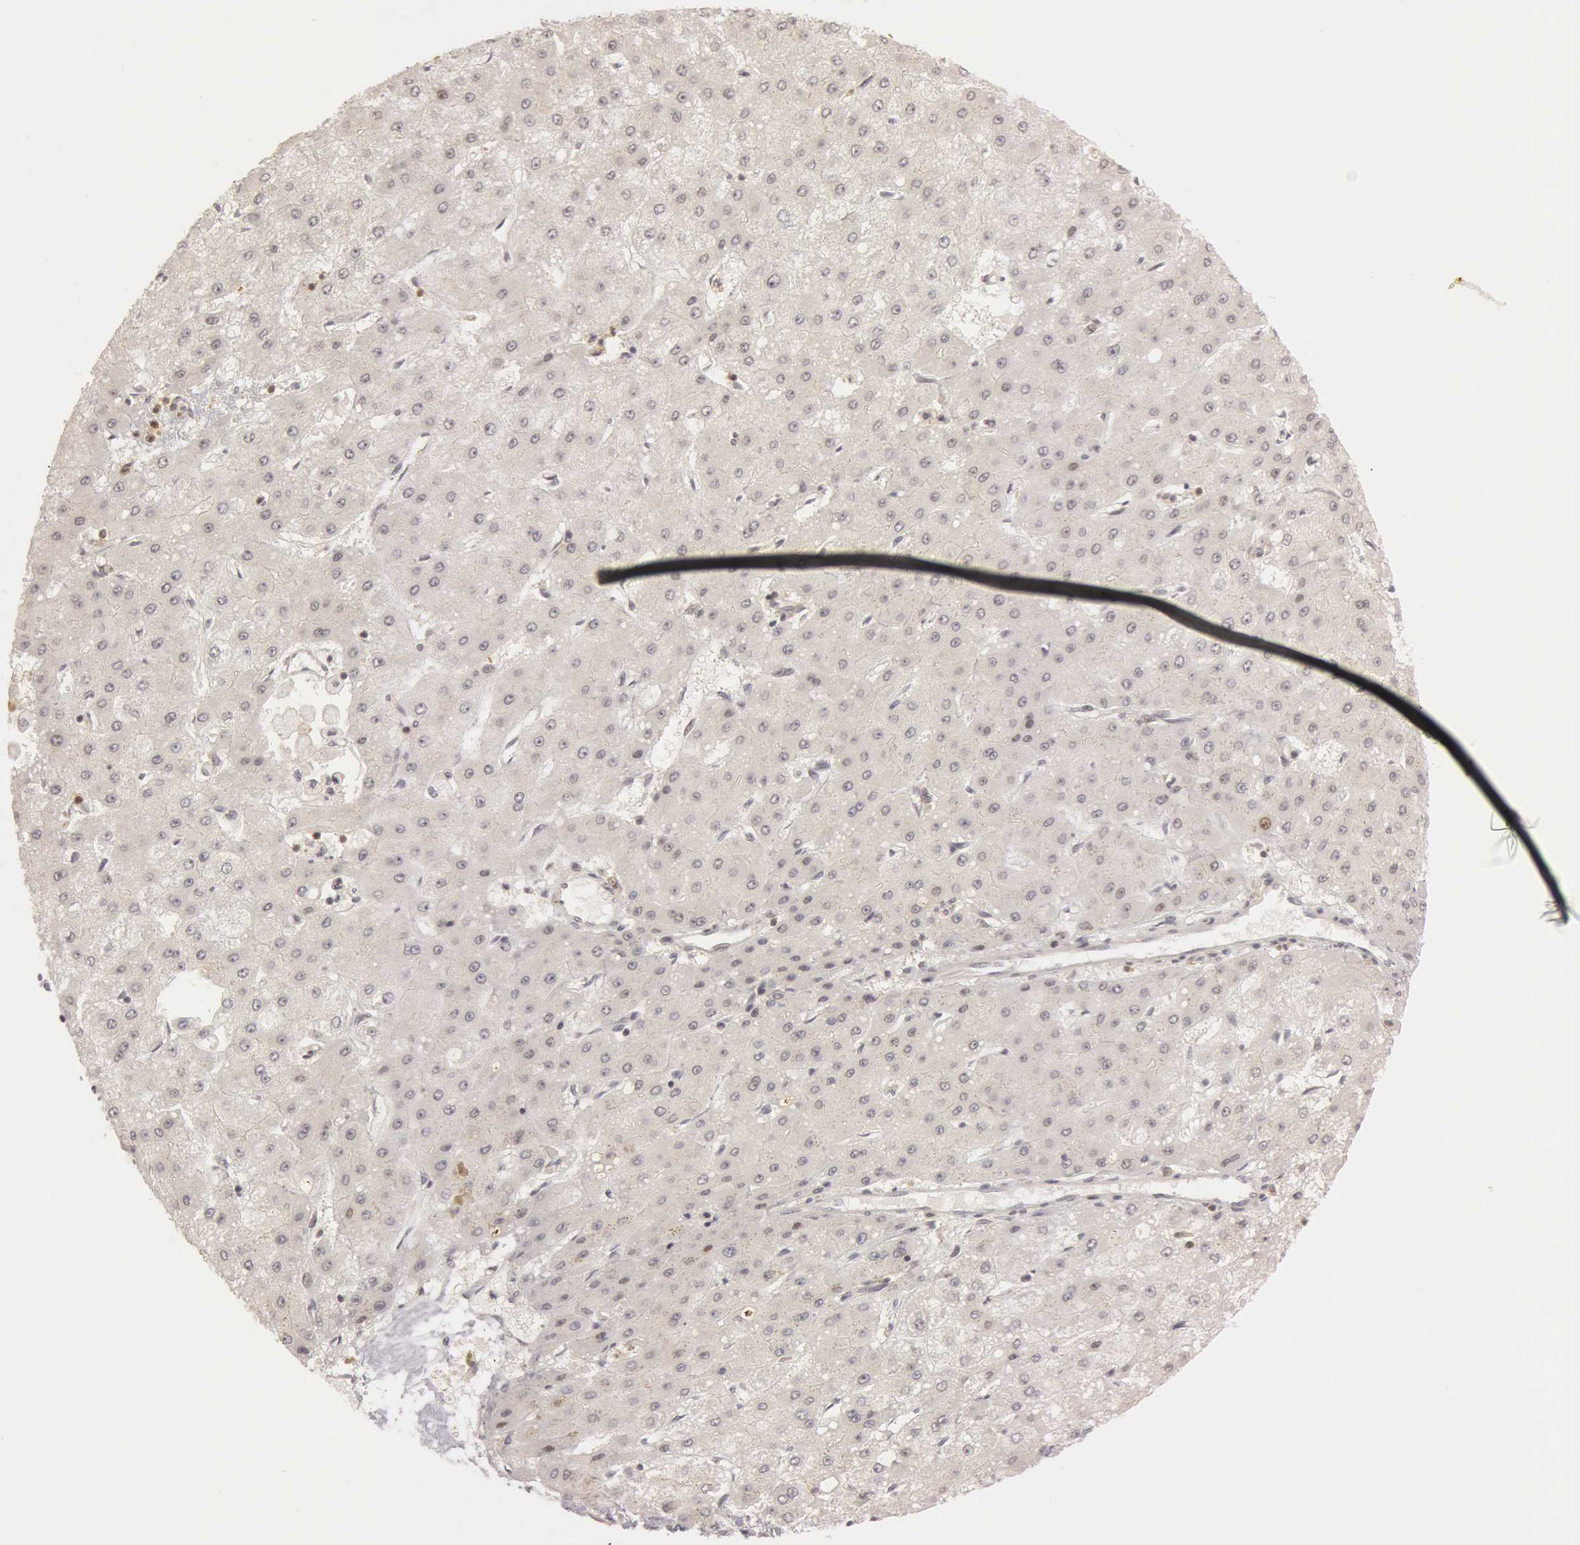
{"staining": {"intensity": "negative", "quantity": "none", "location": "none"}, "tissue": "liver cancer", "cell_type": "Tumor cells", "image_type": "cancer", "snomed": [{"axis": "morphology", "description": "Carcinoma, Hepatocellular, NOS"}, {"axis": "topography", "description": "Liver"}], "caption": "Protein analysis of liver cancer (hepatocellular carcinoma) exhibits no significant positivity in tumor cells.", "gene": "OASL", "patient": {"sex": "female", "age": 52}}